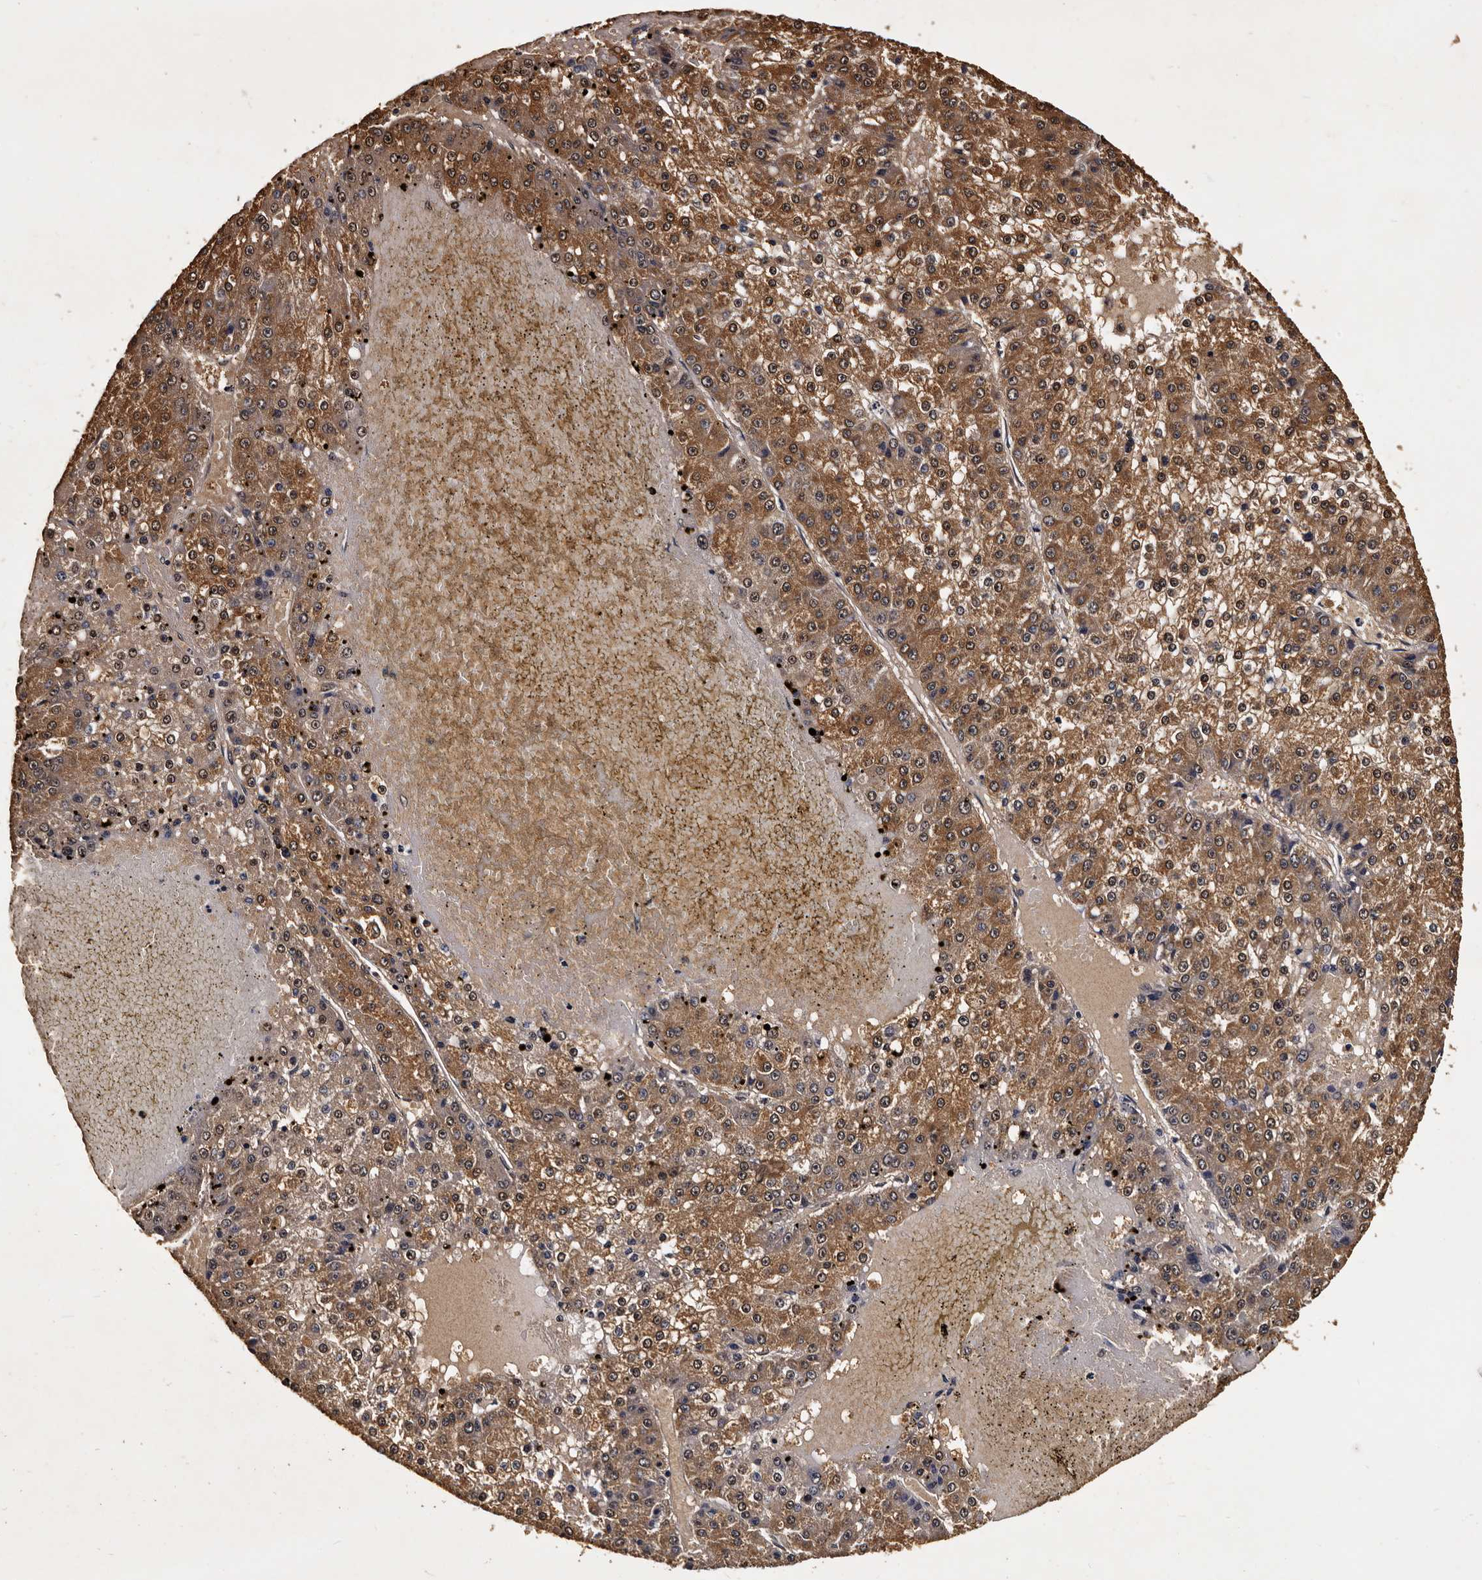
{"staining": {"intensity": "moderate", "quantity": ">75%", "location": "cytoplasmic/membranous,nuclear"}, "tissue": "liver cancer", "cell_type": "Tumor cells", "image_type": "cancer", "snomed": [{"axis": "morphology", "description": "Carcinoma, Hepatocellular, NOS"}, {"axis": "topography", "description": "Liver"}], "caption": "Brown immunohistochemical staining in human liver hepatocellular carcinoma reveals moderate cytoplasmic/membranous and nuclear positivity in about >75% of tumor cells.", "gene": "PARS2", "patient": {"sex": "female", "age": 73}}